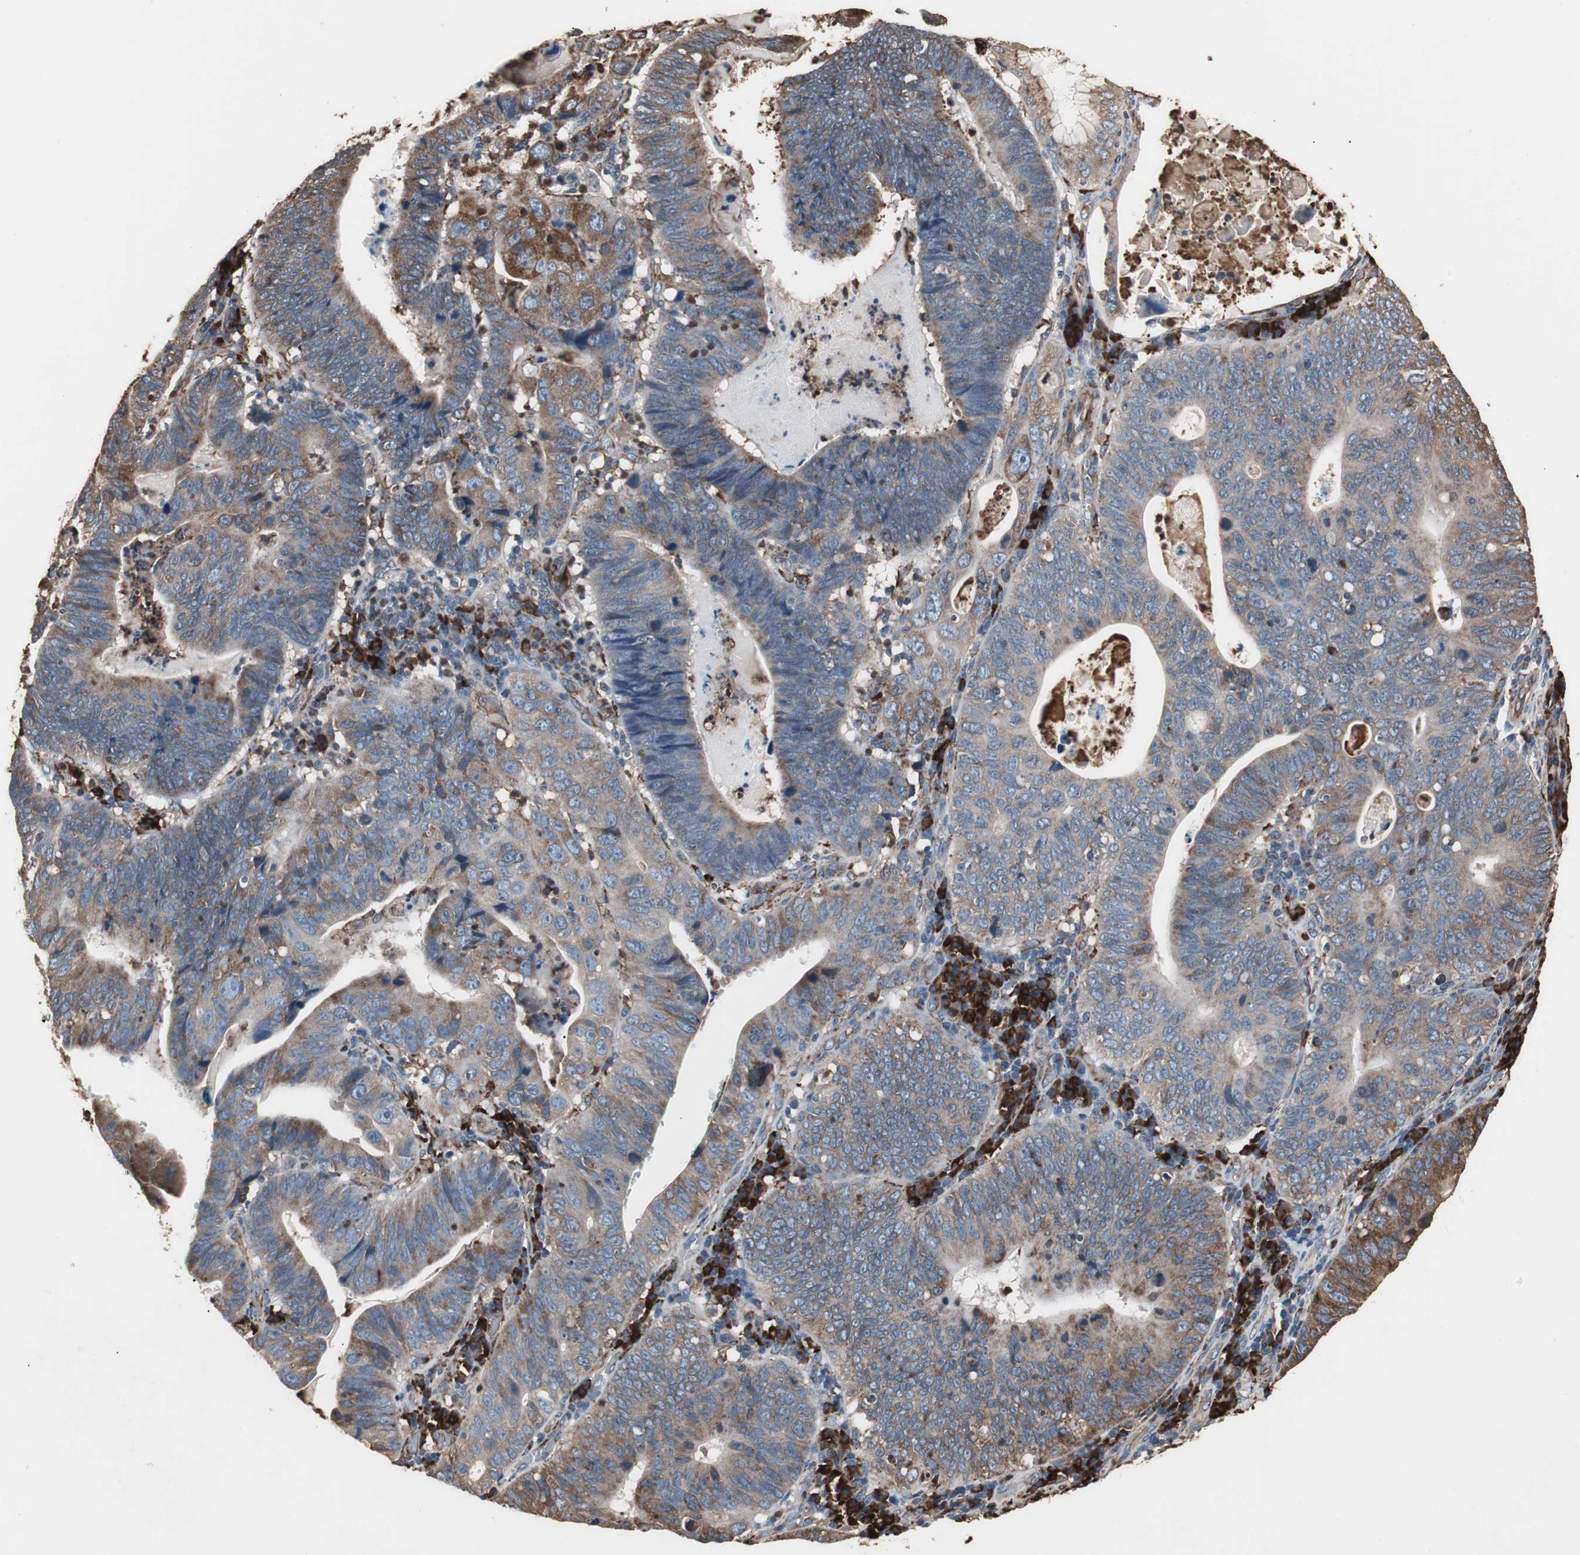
{"staining": {"intensity": "moderate", "quantity": ">75%", "location": "cytoplasmic/membranous"}, "tissue": "stomach cancer", "cell_type": "Tumor cells", "image_type": "cancer", "snomed": [{"axis": "morphology", "description": "Adenocarcinoma, NOS"}, {"axis": "topography", "description": "Stomach"}], "caption": "An image of human stomach cancer (adenocarcinoma) stained for a protein demonstrates moderate cytoplasmic/membranous brown staining in tumor cells.", "gene": "CALU", "patient": {"sex": "male", "age": 59}}